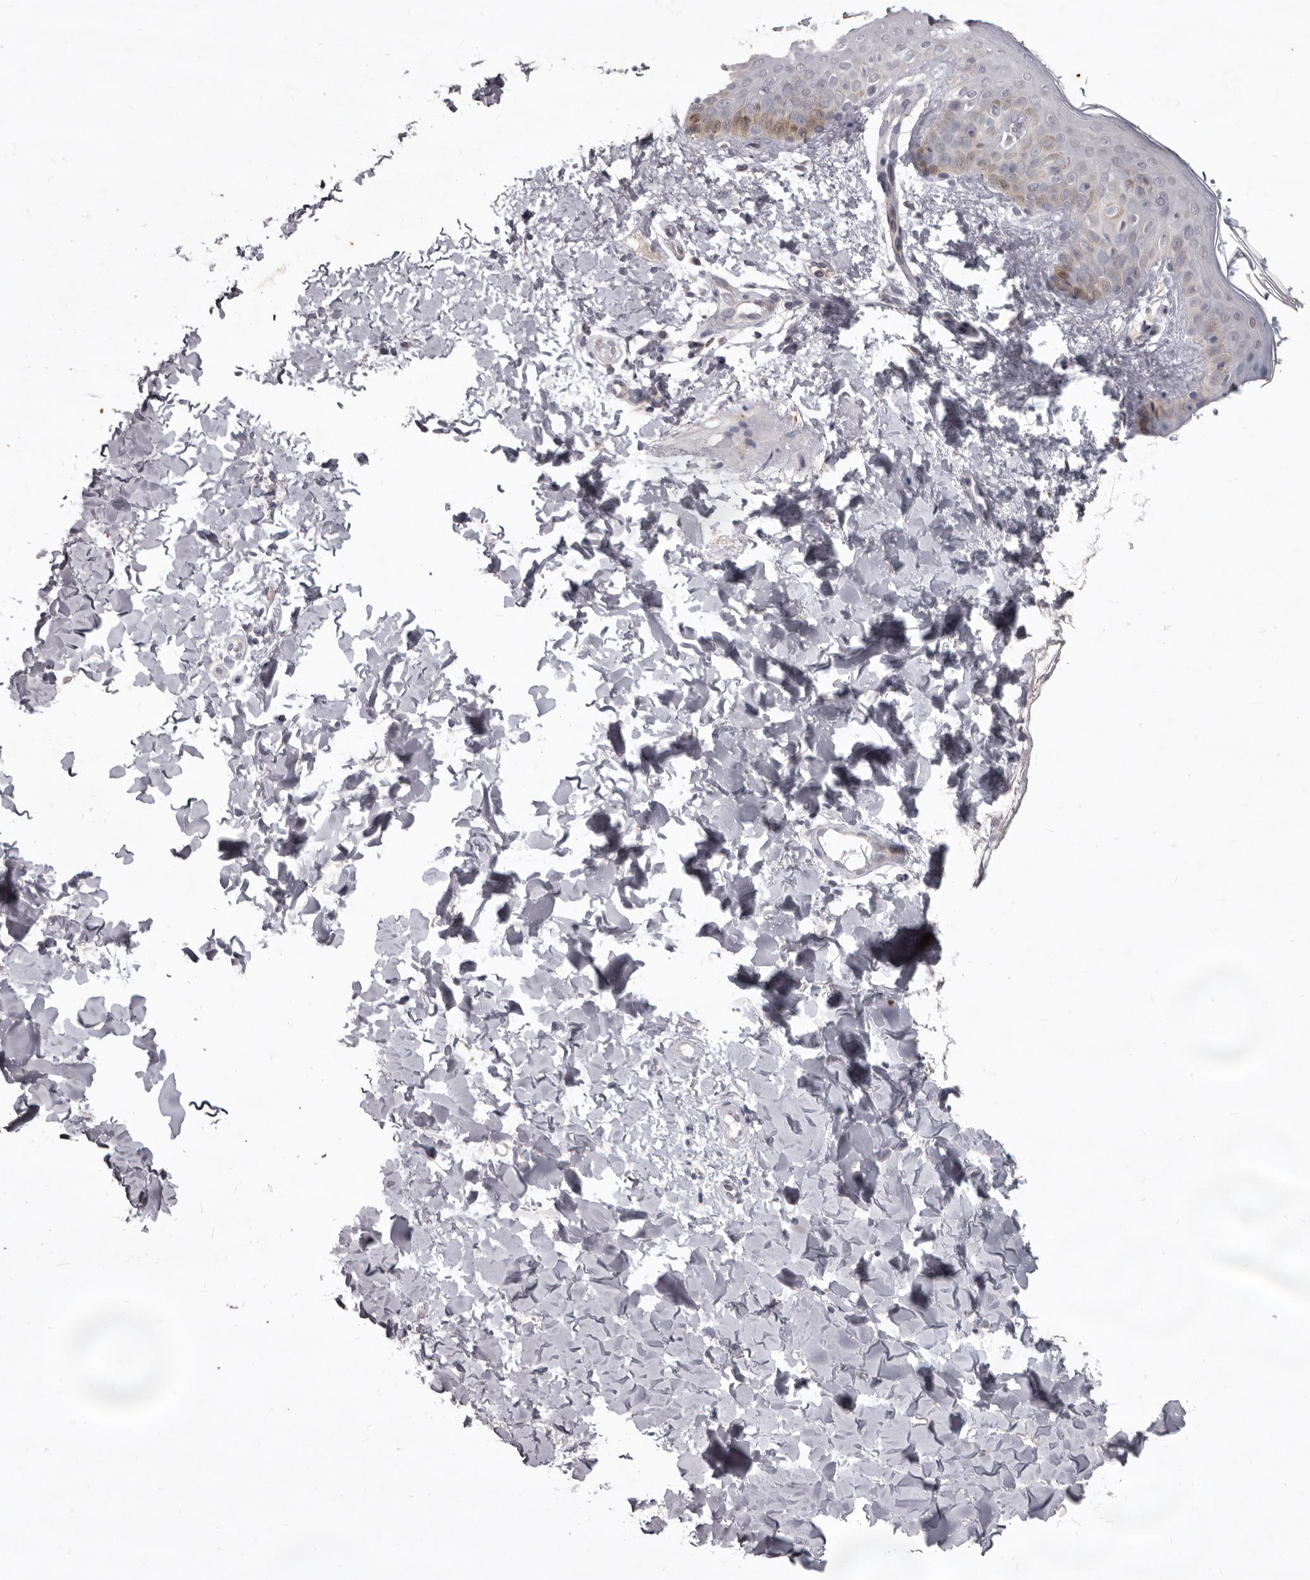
{"staining": {"intensity": "negative", "quantity": "none", "location": "none"}, "tissue": "skin", "cell_type": "Fibroblasts", "image_type": "normal", "snomed": [{"axis": "morphology", "description": "Normal tissue, NOS"}, {"axis": "morphology", "description": "Neoplasm, benign, NOS"}, {"axis": "topography", "description": "Skin"}, {"axis": "topography", "description": "Soft tissue"}], "caption": "Skin was stained to show a protein in brown. There is no significant positivity in fibroblasts.", "gene": "SULT1E1", "patient": {"sex": "male", "age": 26}}